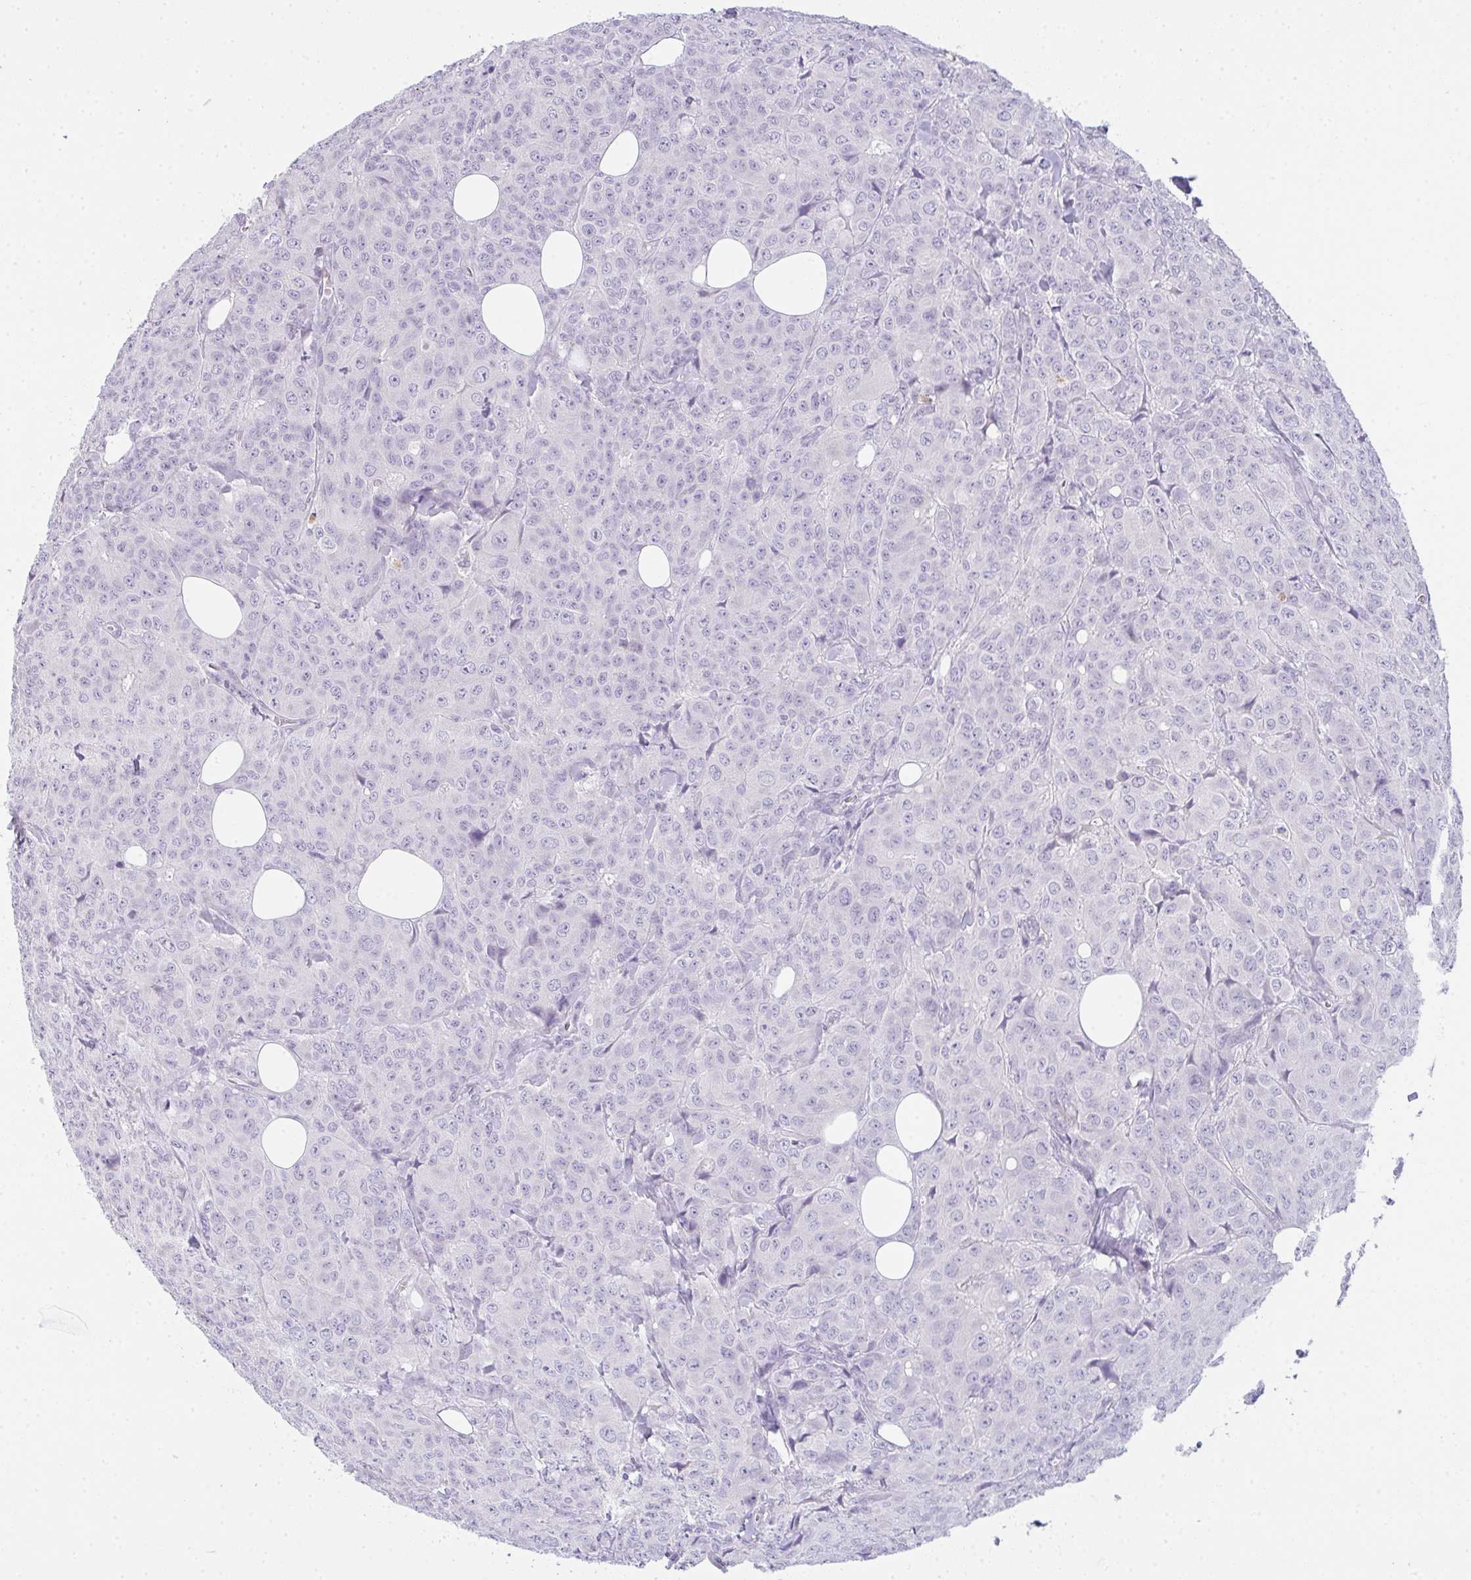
{"staining": {"intensity": "negative", "quantity": "none", "location": "none"}, "tissue": "breast cancer", "cell_type": "Tumor cells", "image_type": "cancer", "snomed": [{"axis": "morphology", "description": "Duct carcinoma"}, {"axis": "topography", "description": "Breast"}], "caption": "Immunohistochemical staining of human infiltrating ductal carcinoma (breast) shows no significant staining in tumor cells. Brightfield microscopy of IHC stained with DAB (brown) and hematoxylin (blue), captured at high magnification.", "gene": "COX7B", "patient": {"sex": "female", "age": 43}}